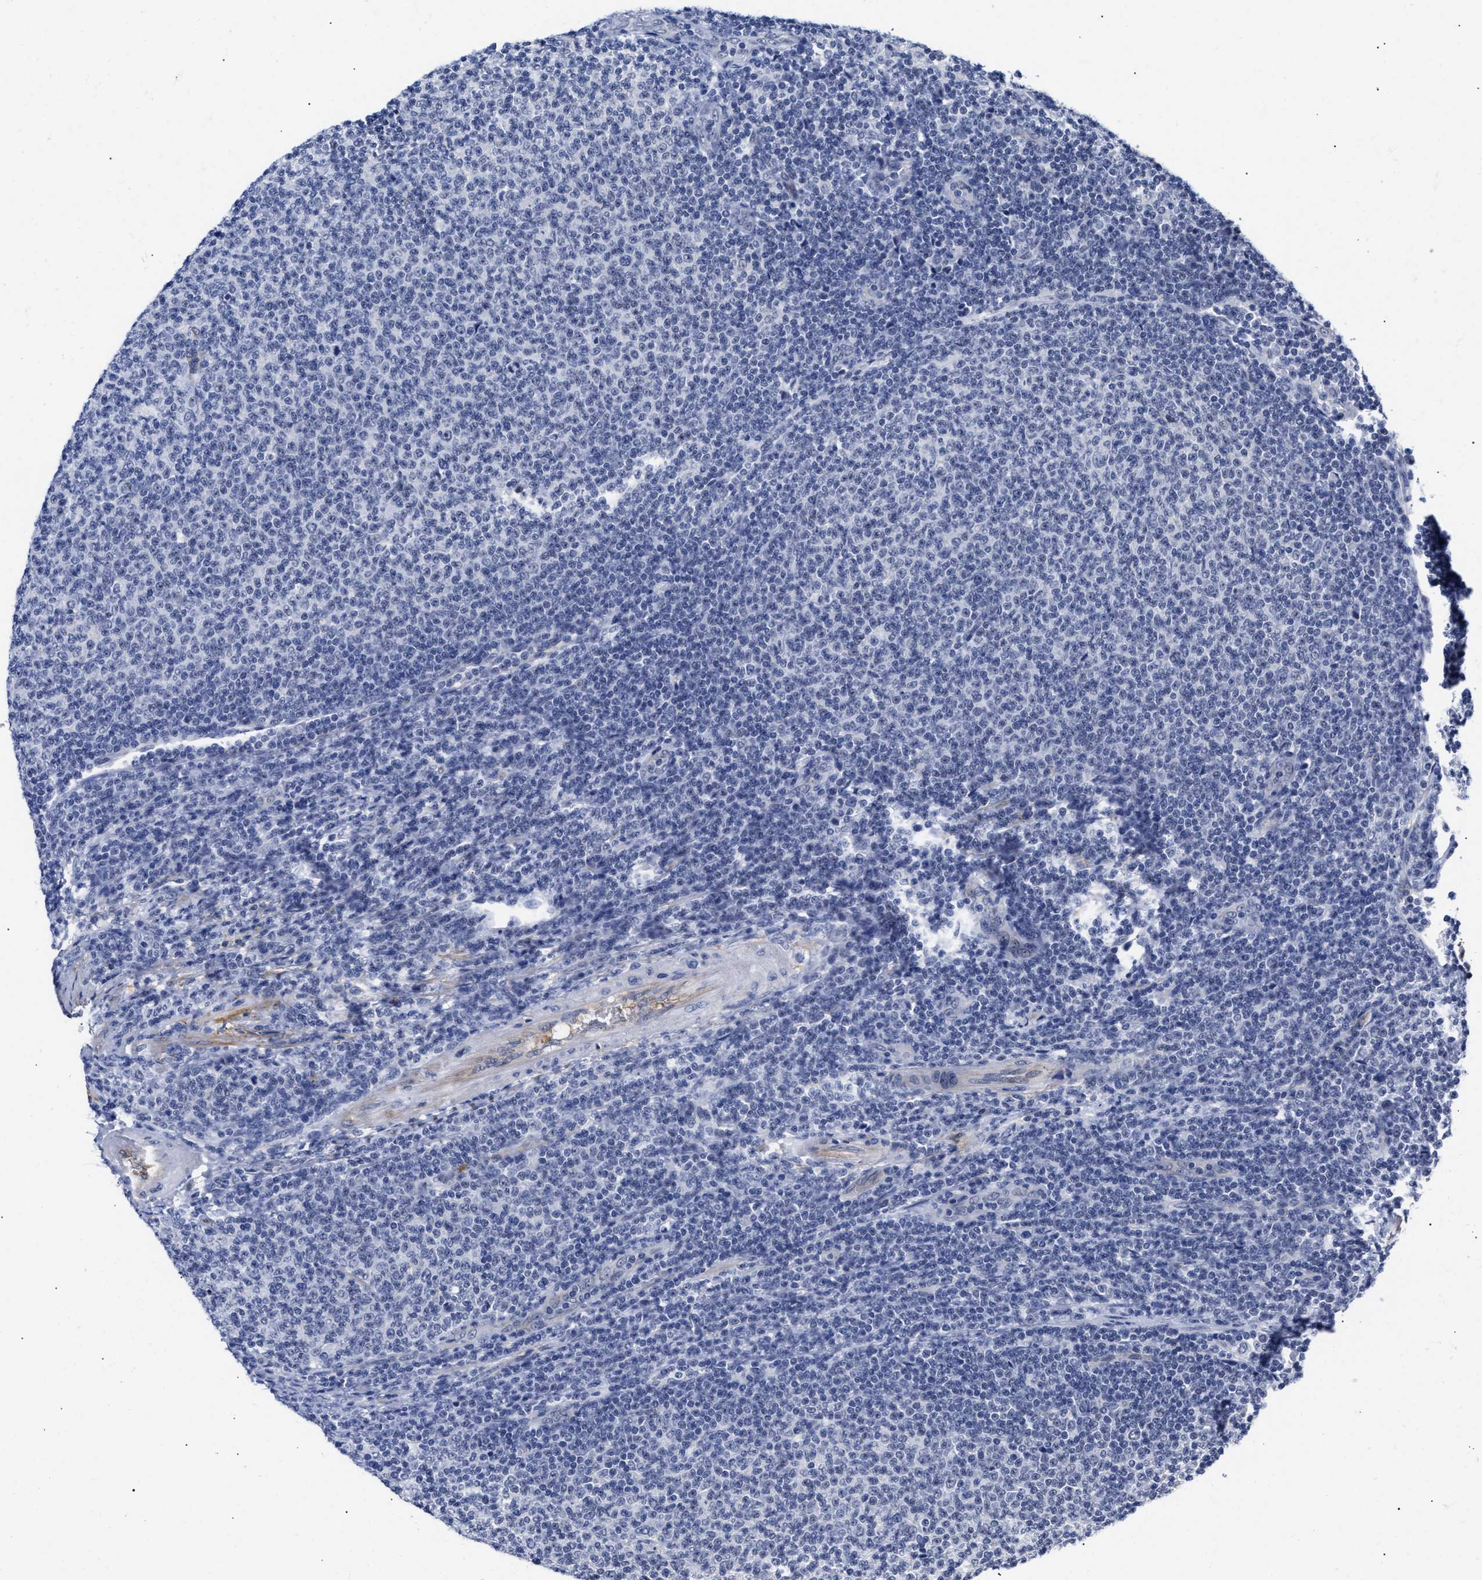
{"staining": {"intensity": "negative", "quantity": "none", "location": "none"}, "tissue": "lymphoma", "cell_type": "Tumor cells", "image_type": "cancer", "snomed": [{"axis": "morphology", "description": "Malignant lymphoma, non-Hodgkin's type, Low grade"}, {"axis": "topography", "description": "Lymph node"}], "caption": "An immunohistochemistry micrograph of low-grade malignant lymphoma, non-Hodgkin's type is shown. There is no staining in tumor cells of low-grade malignant lymphoma, non-Hodgkin's type.", "gene": "AHNAK2", "patient": {"sex": "male", "age": 66}}